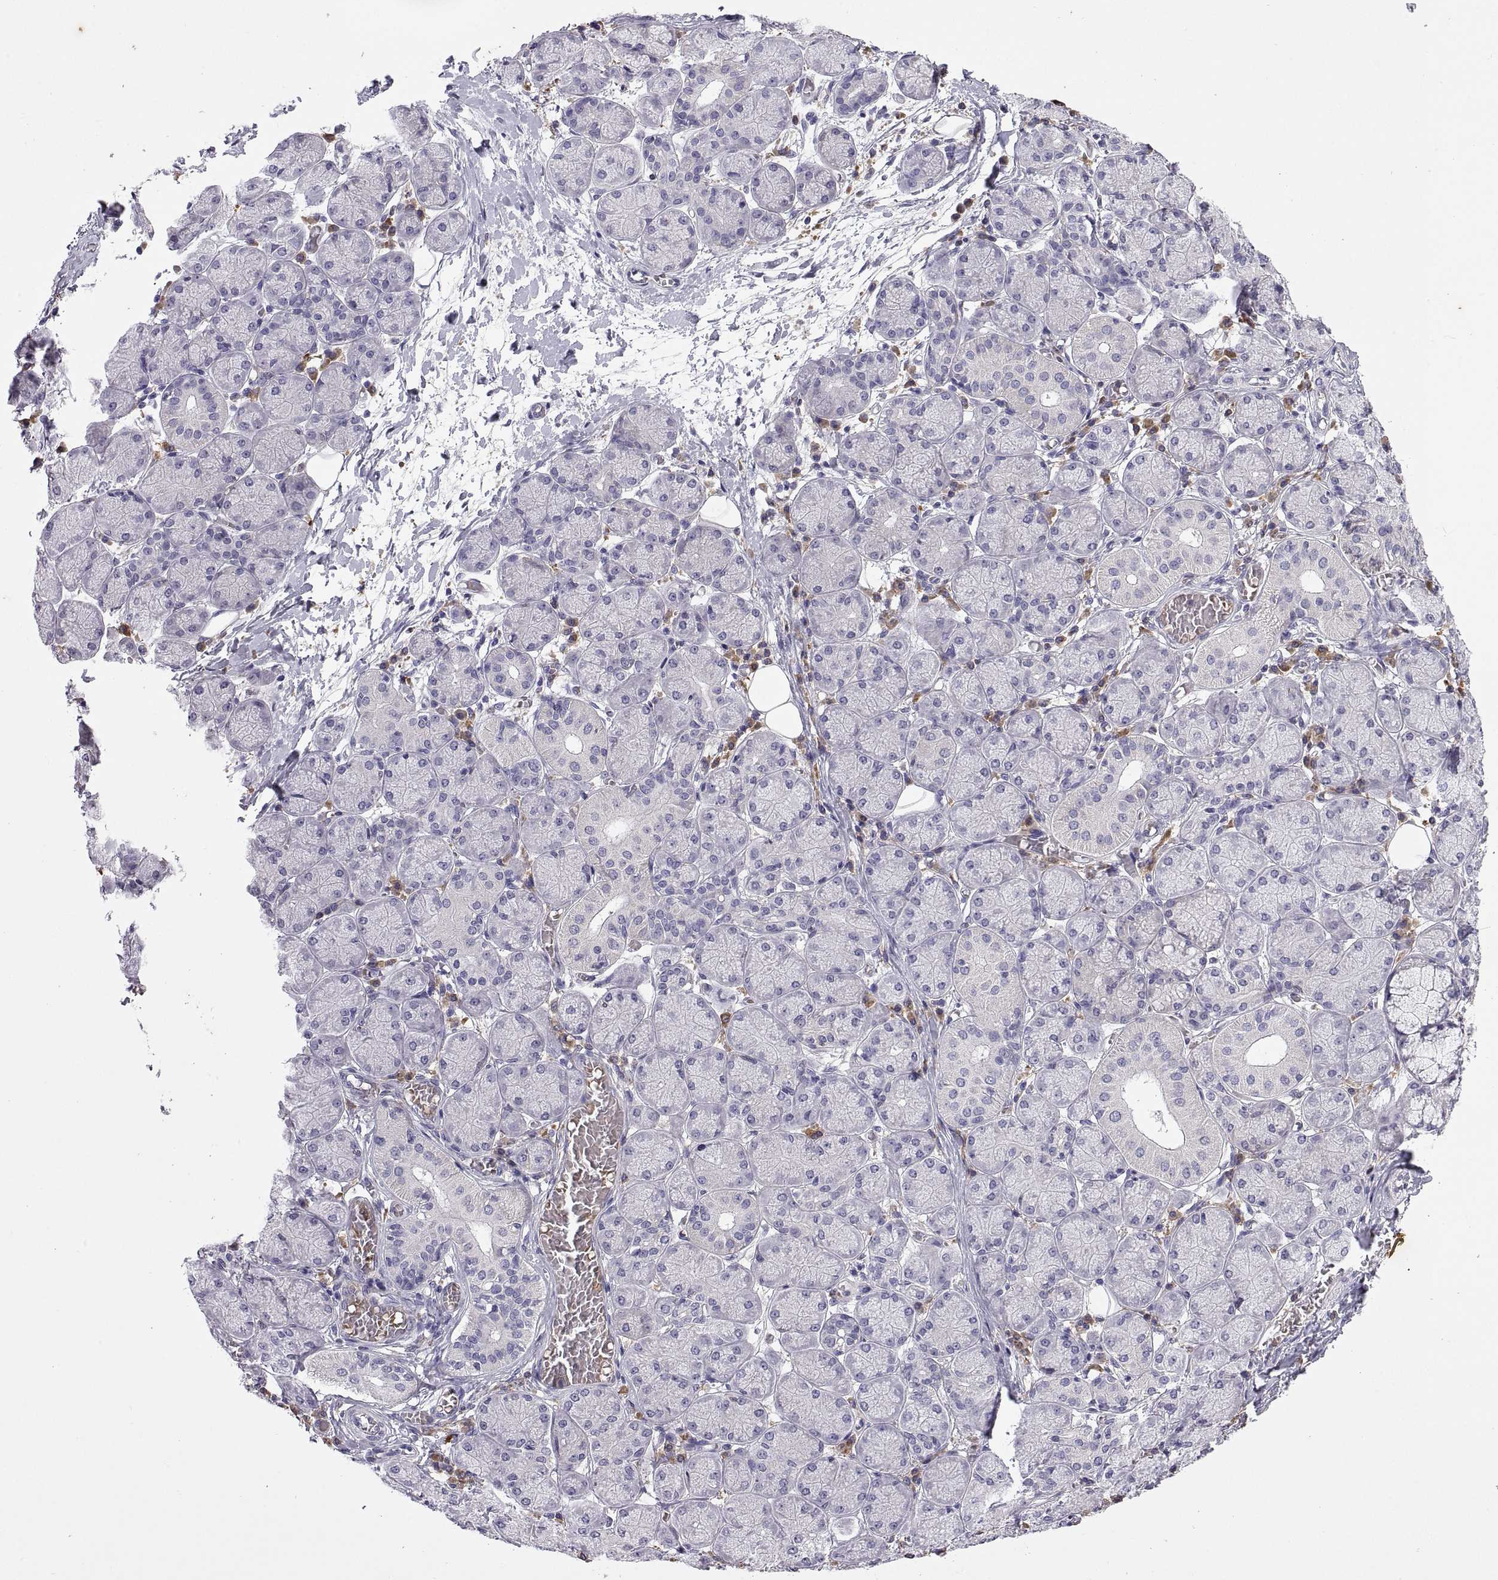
{"staining": {"intensity": "negative", "quantity": "none", "location": "none"}, "tissue": "salivary gland", "cell_type": "Glandular cells", "image_type": "normal", "snomed": [{"axis": "morphology", "description": "Normal tissue, NOS"}, {"axis": "topography", "description": "Salivary gland"}, {"axis": "topography", "description": "Peripheral nerve tissue"}], "caption": "This is a image of immunohistochemistry (IHC) staining of benign salivary gland, which shows no staining in glandular cells.", "gene": "DOK3", "patient": {"sex": "female", "age": 24}}